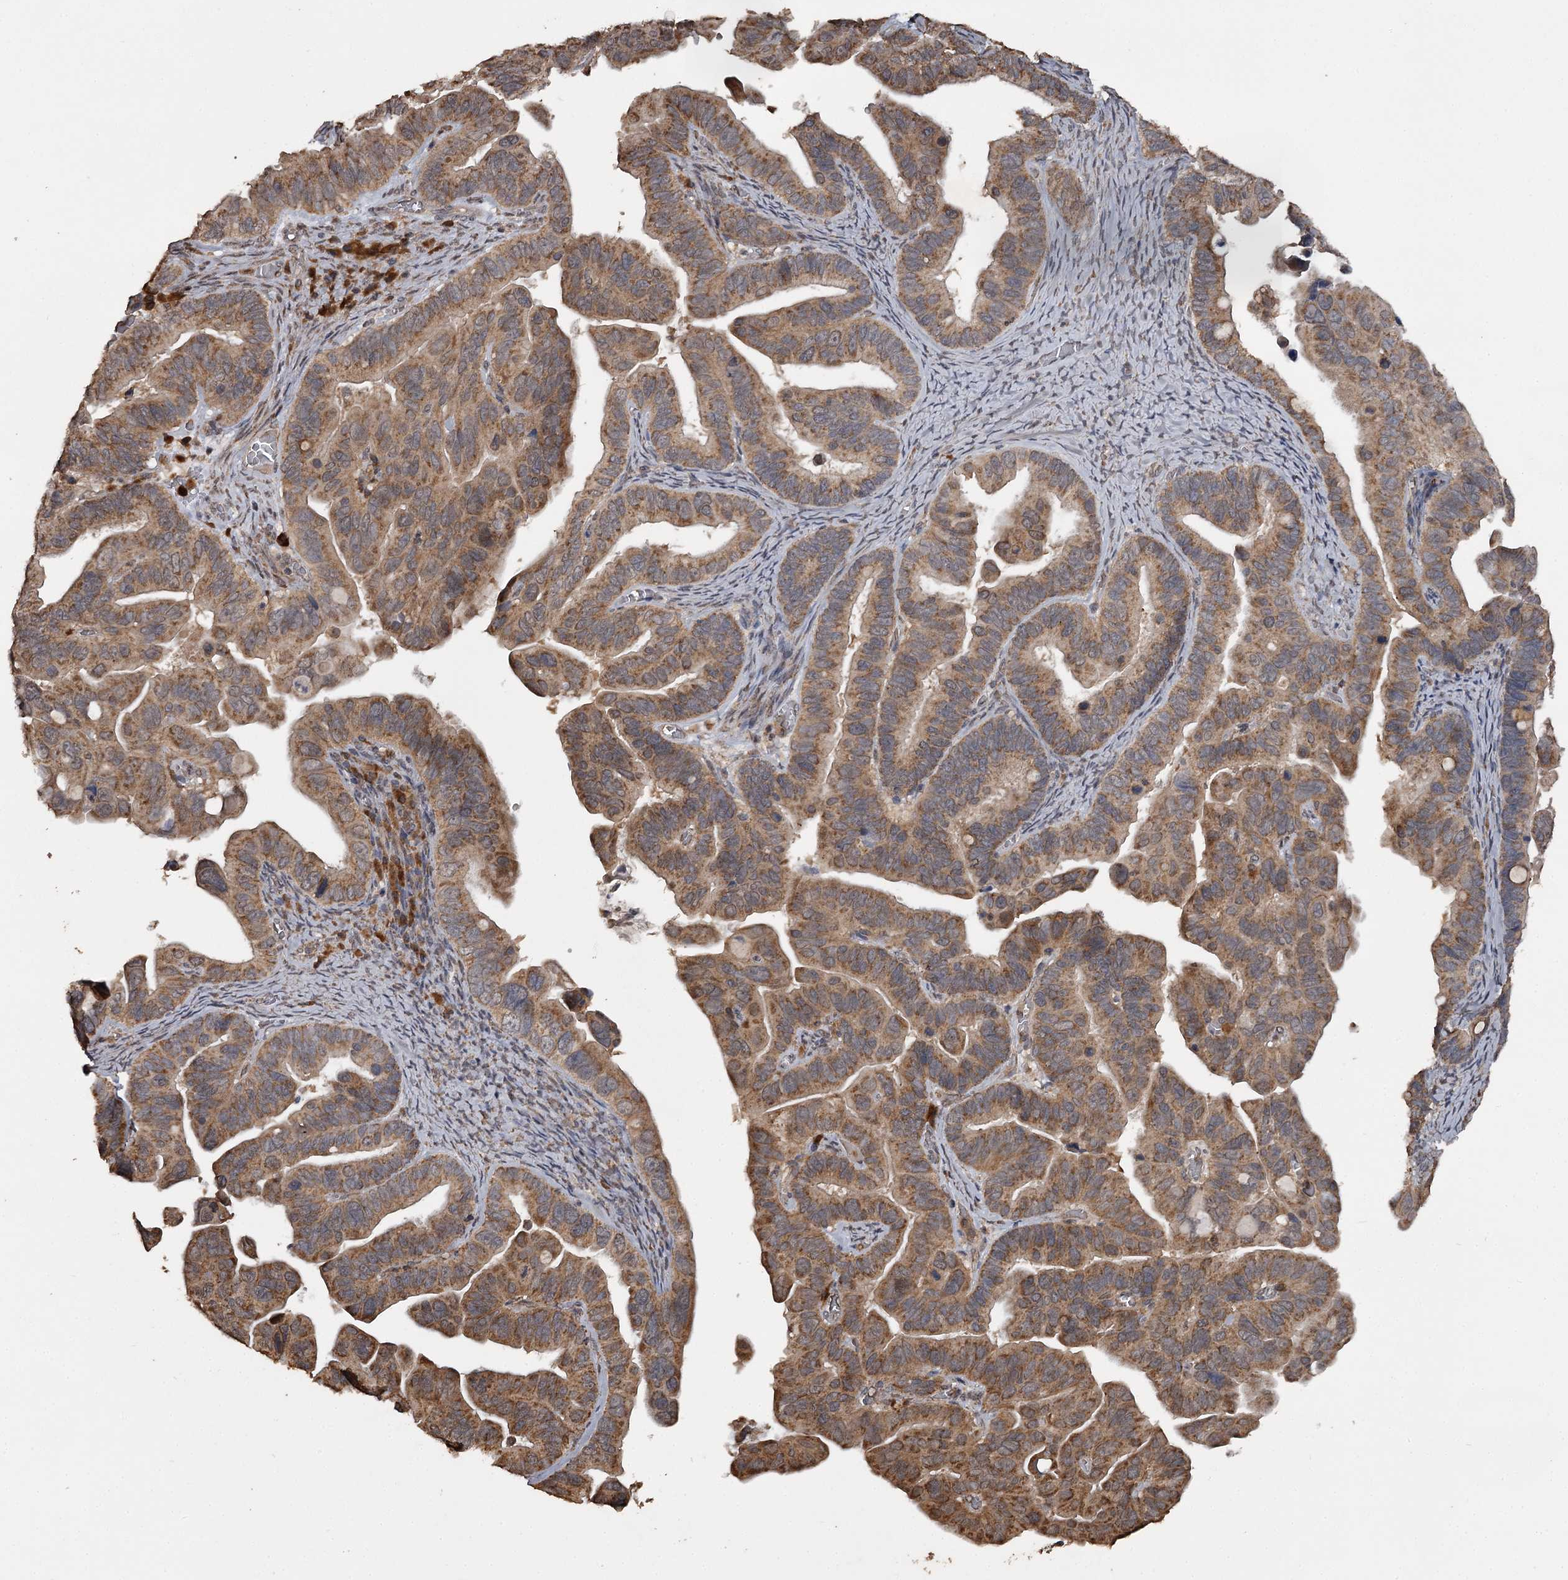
{"staining": {"intensity": "moderate", "quantity": ">75%", "location": "cytoplasmic/membranous"}, "tissue": "ovarian cancer", "cell_type": "Tumor cells", "image_type": "cancer", "snomed": [{"axis": "morphology", "description": "Cystadenocarcinoma, serous, NOS"}, {"axis": "topography", "description": "Ovary"}], "caption": "Immunohistochemical staining of ovarian cancer (serous cystadenocarcinoma) displays medium levels of moderate cytoplasmic/membranous protein staining in approximately >75% of tumor cells.", "gene": "WIPI1", "patient": {"sex": "female", "age": 56}}